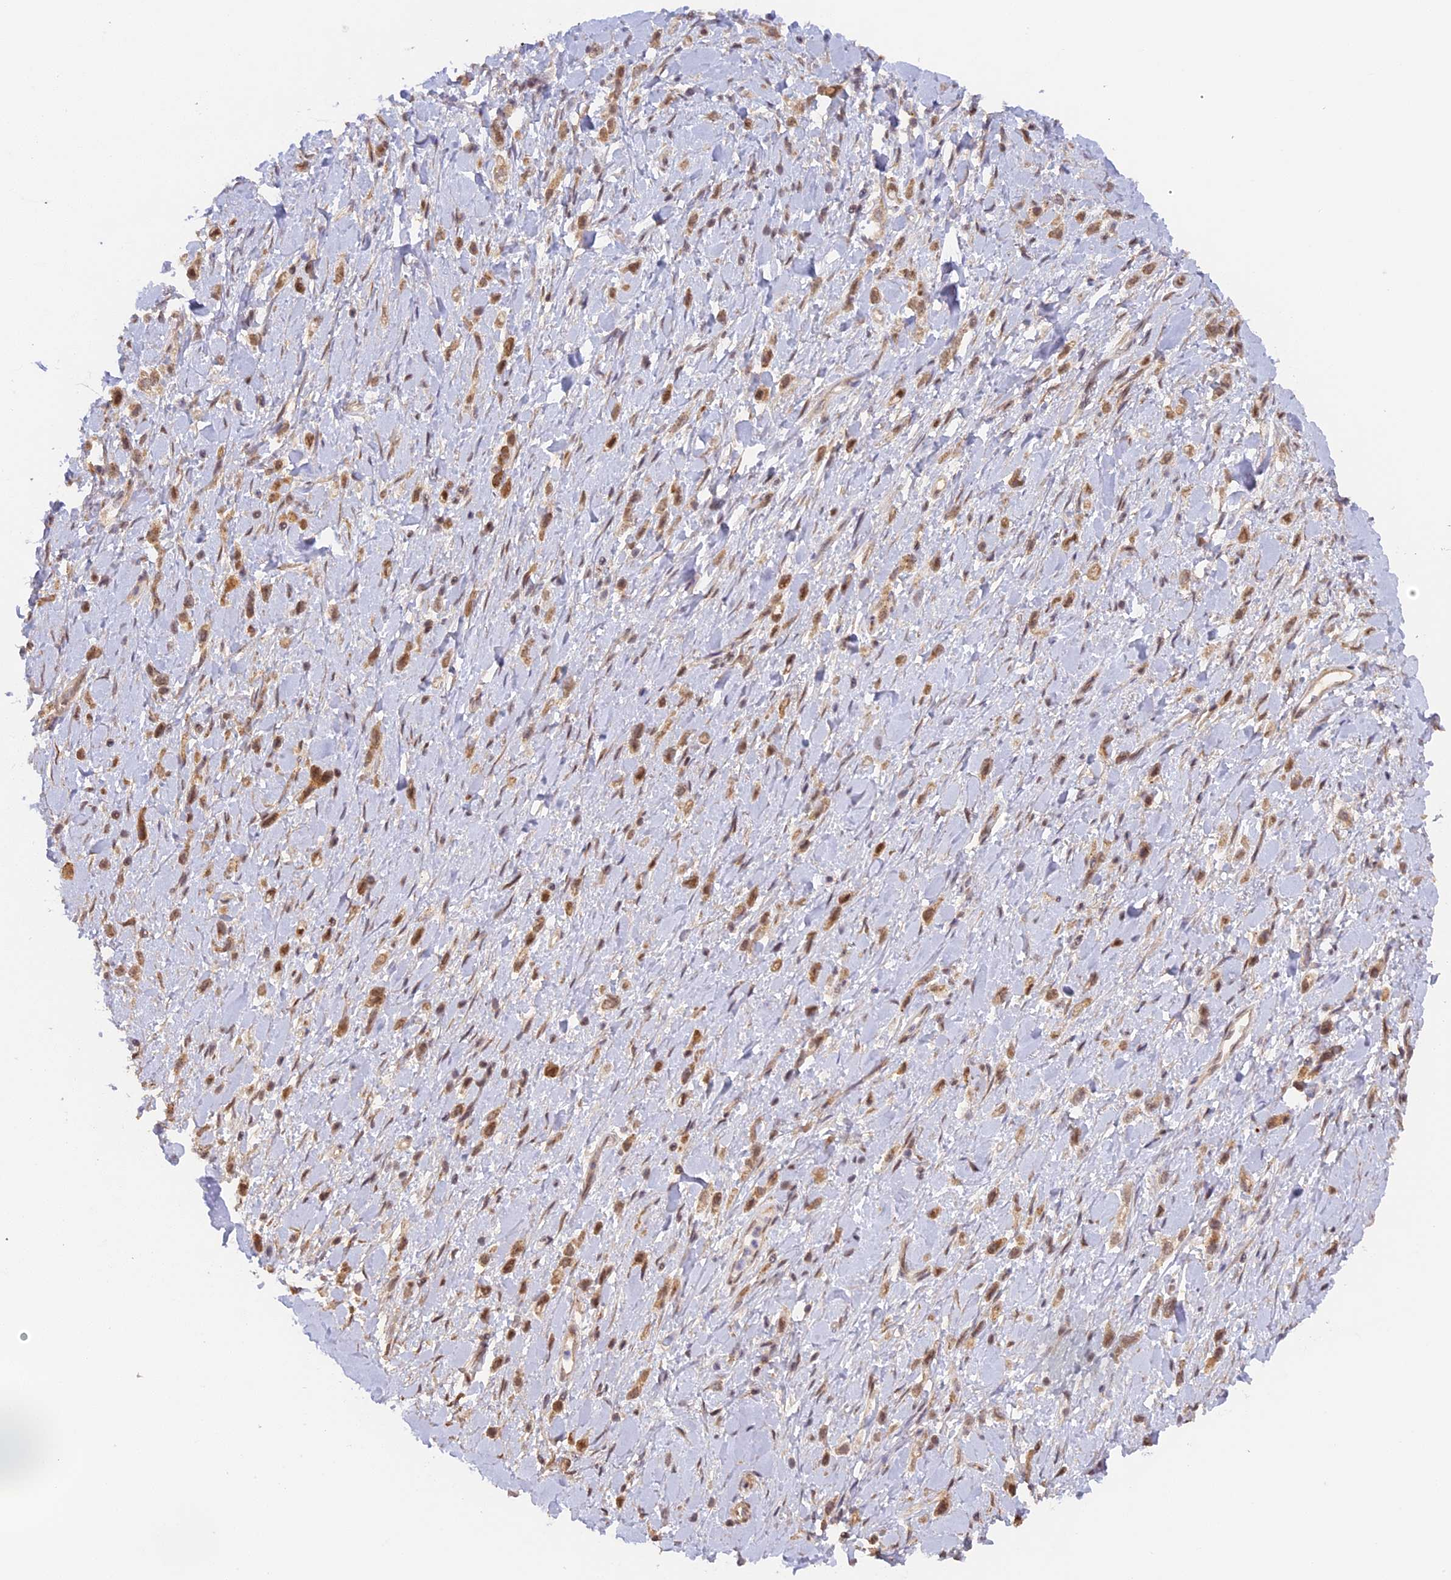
{"staining": {"intensity": "weak", "quantity": ">75%", "location": "cytoplasmic/membranous,nuclear"}, "tissue": "stomach cancer", "cell_type": "Tumor cells", "image_type": "cancer", "snomed": [{"axis": "morphology", "description": "Adenocarcinoma, NOS"}, {"axis": "topography", "description": "Stomach"}], "caption": "Protein staining demonstrates weak cytoplasmic/membranous and nuclear positivity in about >75% of tumor cells in stomach cancer (adenocarcinoma). The protein is stained brown, and the nuclei are stained in blue (DAB (3,3'-diaminobenzidine) IHC with brightfield microscopy, high magnification).", "gene": "MYBL2", "patient": {"sex": "female", "age": 65}}